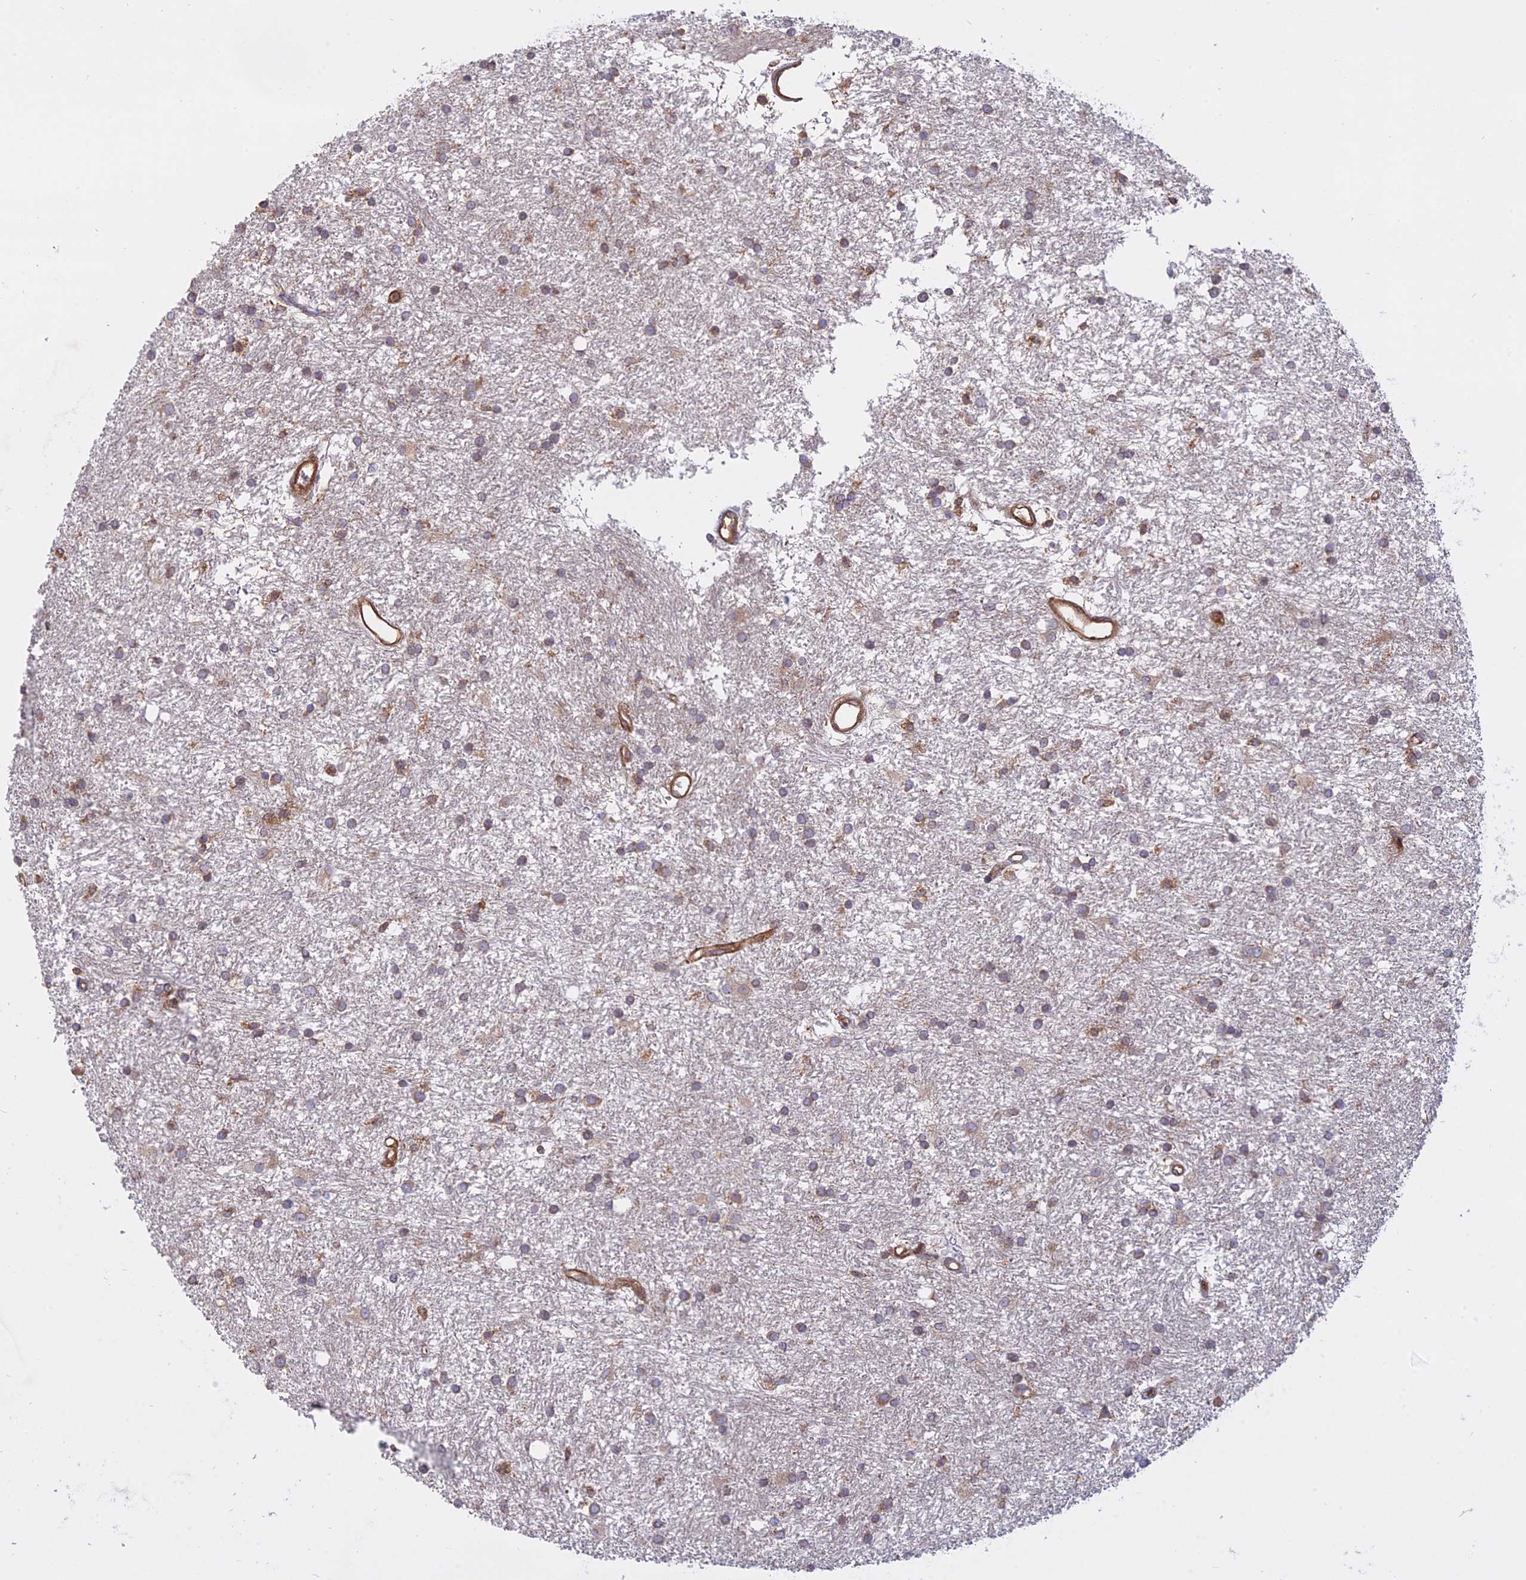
{"staining": {"intensity": "weak", "quantity": "25%-75%", "location": "cytoplasmic/membranous"}, "tissue": "glioma", "cell_type": "Tumor cells", "image_type": "cancer", "snomed": [{"axis": "morphology", "description": "Glioma, malignant, High grade"}, {"axis": "topography", "description": "Brain"}], "caption": "Protein expression analysis of glioma exhibits weak cytoplasmic/membranous expression in about 25%-75% of tumor cells.", "gene": "TMEM208", "patient": {"sex": "male", "age": 77}}